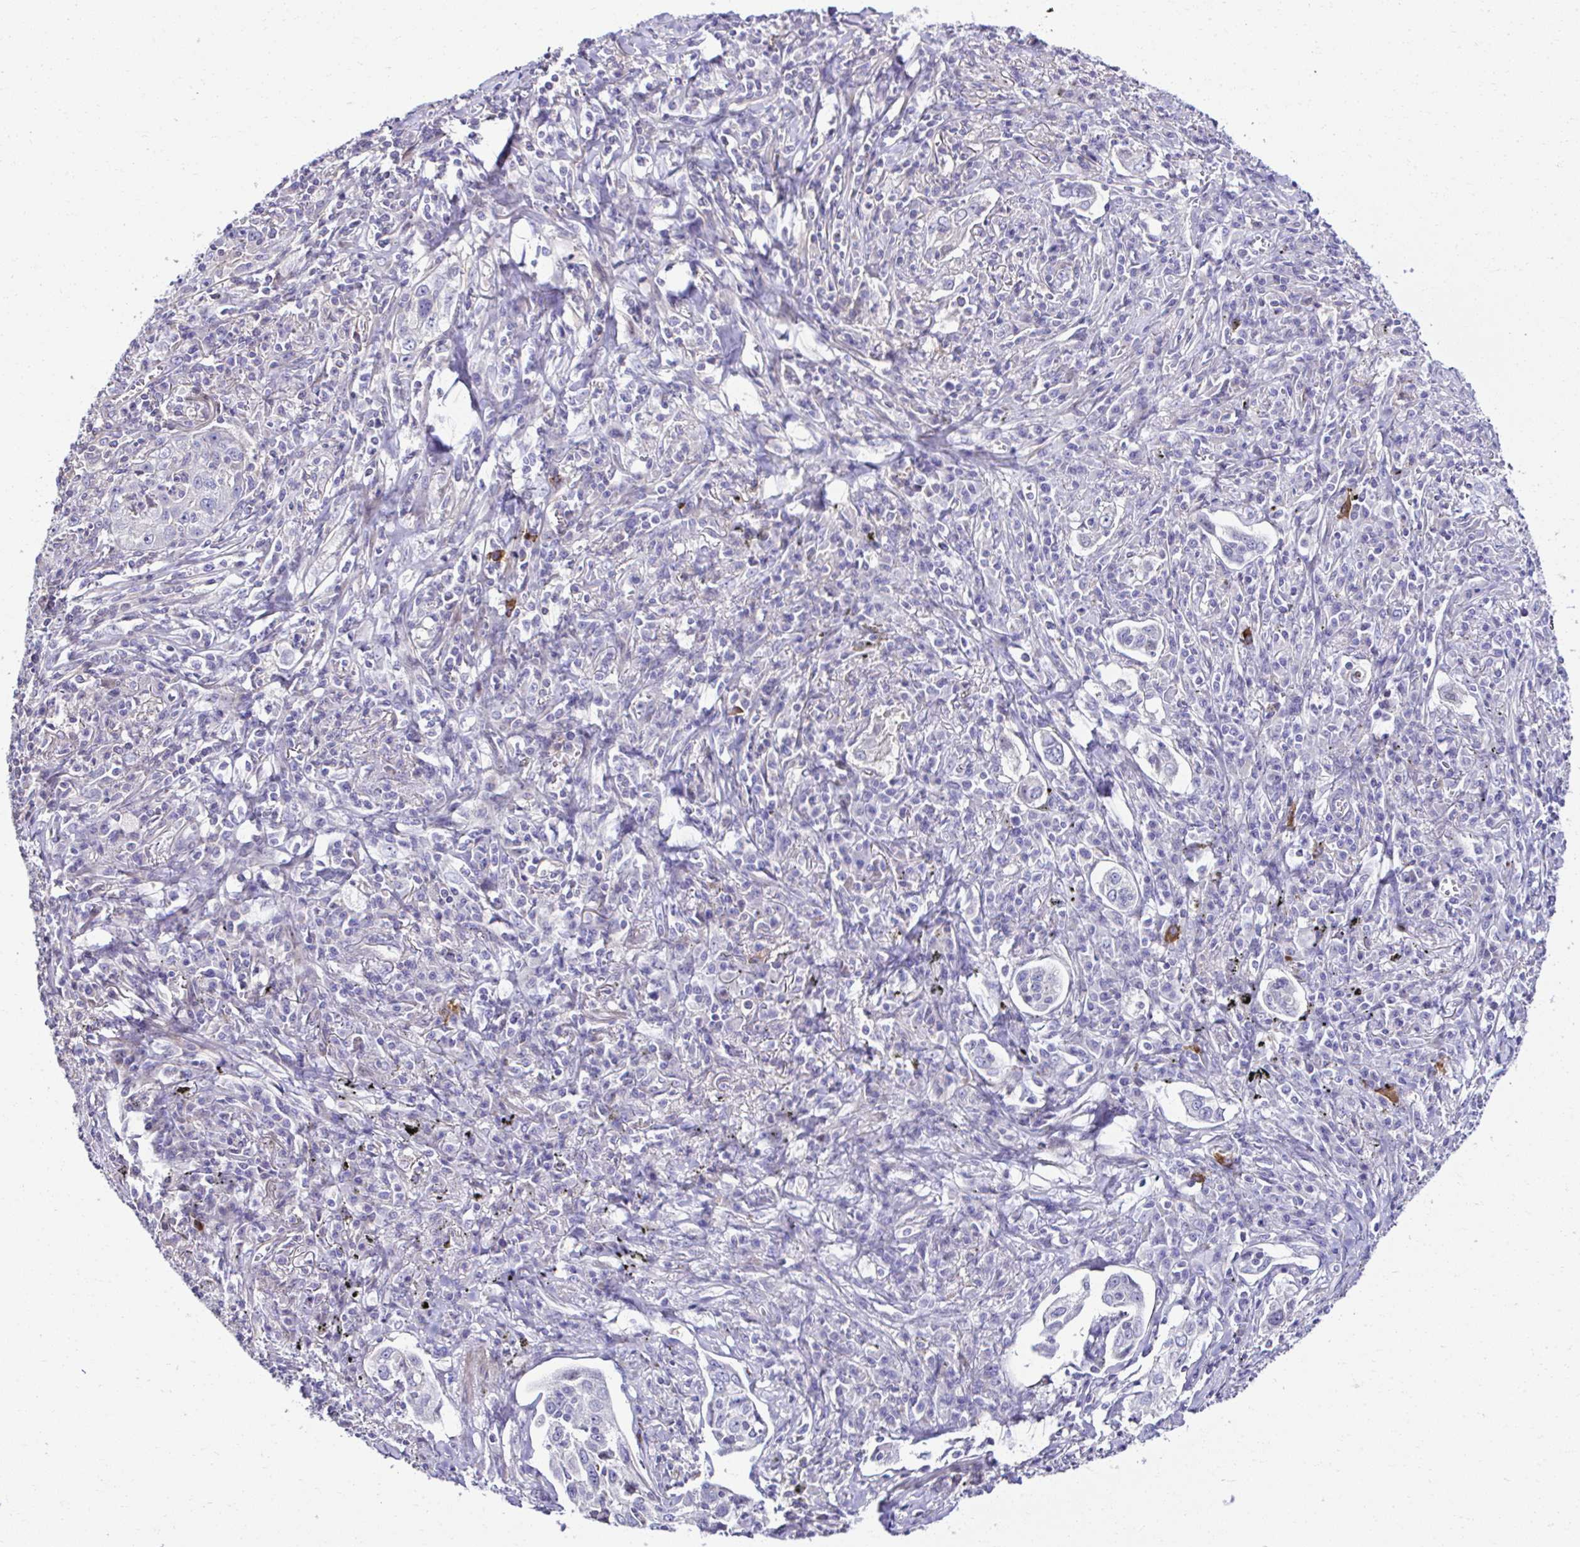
{"staining": {"intensity": "negative", "quantity": "none", "location": "none"}, "tissue": "lung cancer", "cell_type": "Tumor cells", "image_type": "cancer", "snomed": [{"axis": "morphology", "description": "Squamous cell carcinoma, NOS"}, {"axis": "topography", "description": "Lung"}], "caption": "IHC of squamous cell carcinoma (lung) reveals no expression in tumor cells.", "gene": "CCDC85C", "patient": {"sex": "male", "age": 71}}